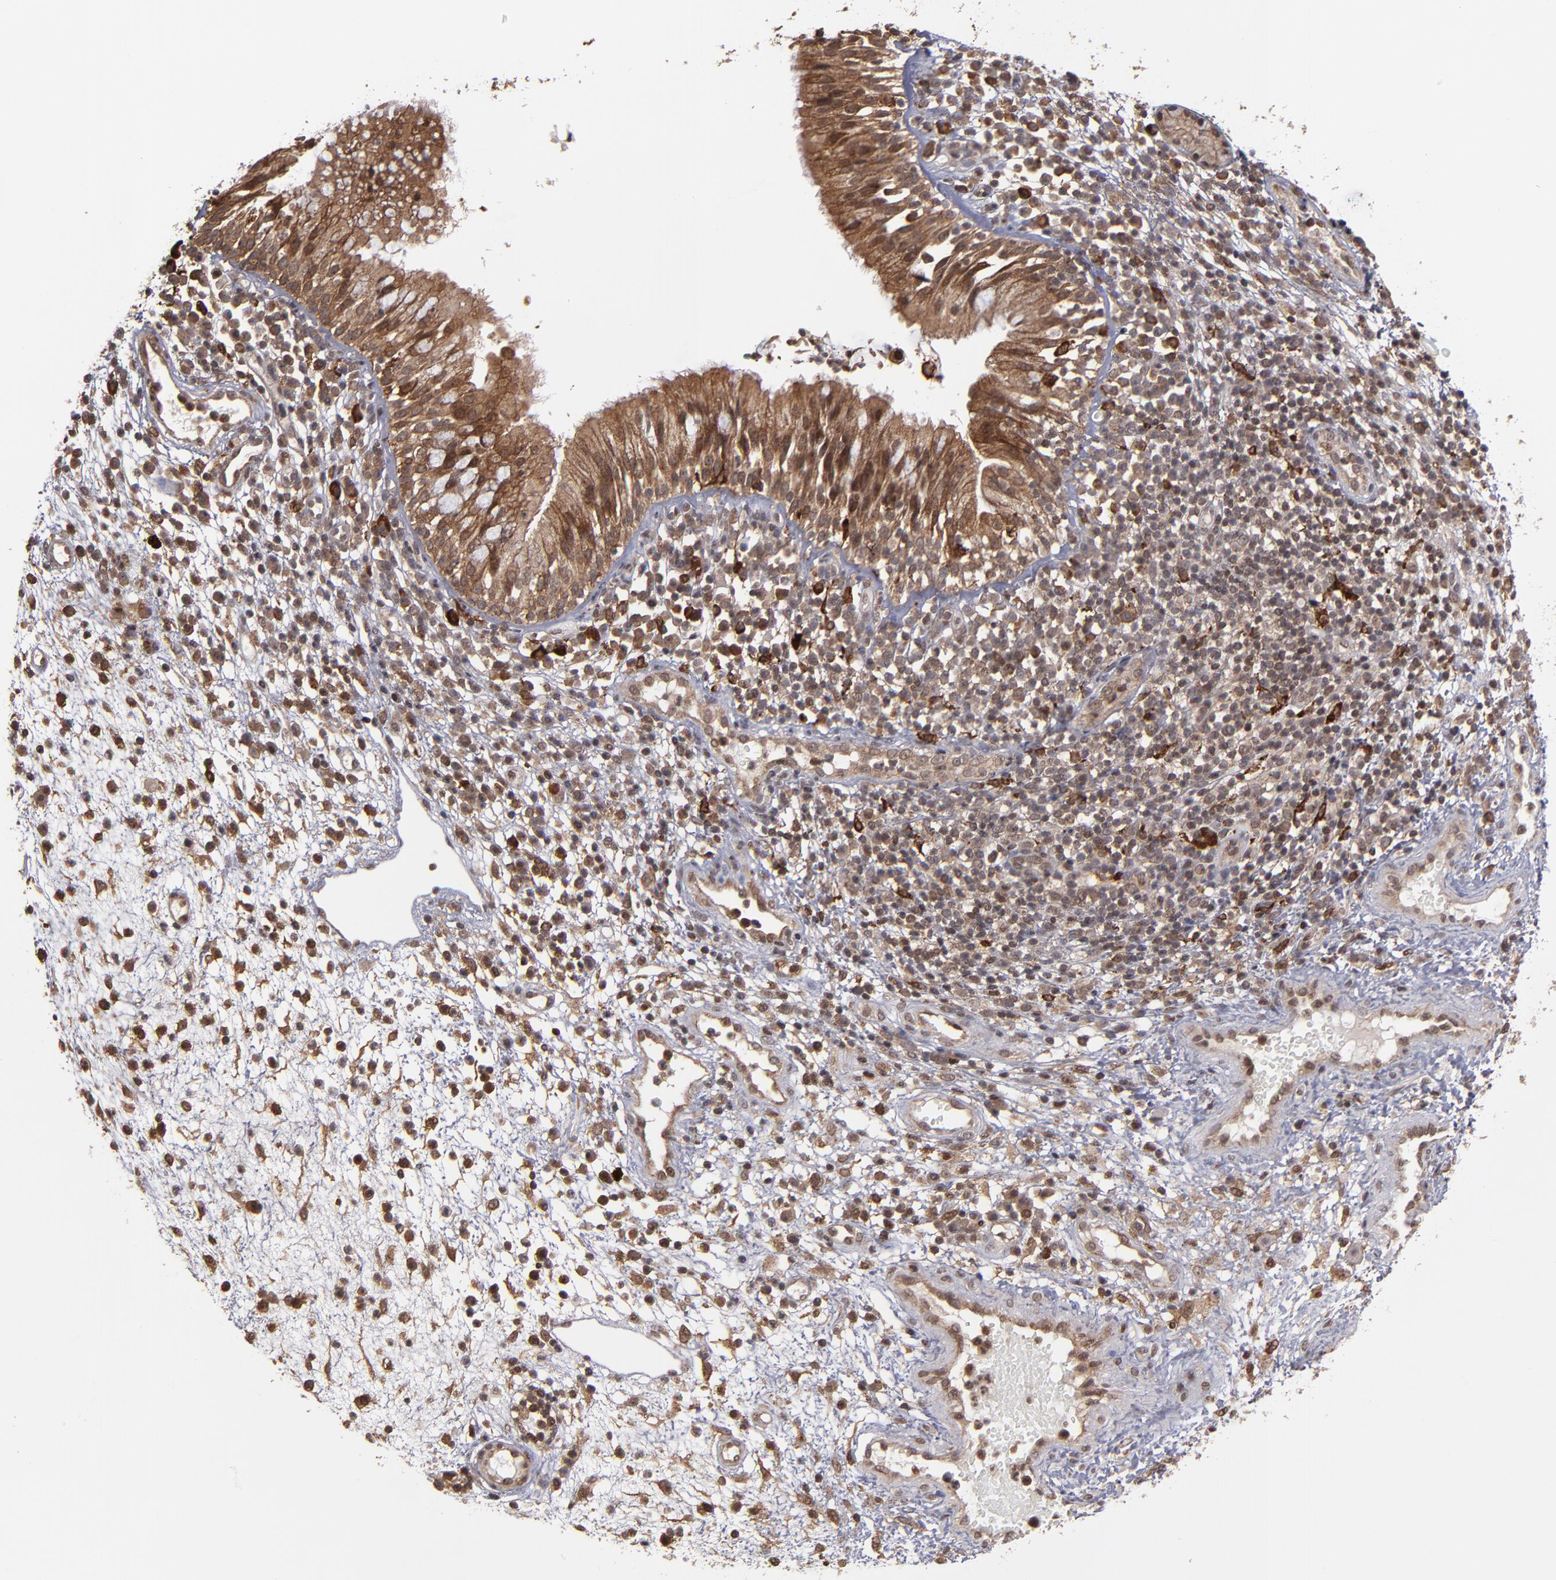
{"staining": {"intensity": "strong", "quantity": ">75%", "location": "cytoplasmic/membranous,nuclear"}, "tissue": "nasopharynx", "cell_type": "Respiratory epithelial cells", "image_type": "normal", "snomed": [{"axis": "morphology", "description": "Normal tissue, NOS"}, {"axis": "morphology", "description": "Inflammation, NOS"}, {"axis": "morphology", "description": "Malignant melanoma, Metastatic site"}, {"axis": "topography", "description": "Nasopharynx"}], "caption": "Protein staining of benign nasopharynx shows strong cytoplasmic/membranous,nuclear expression in about >75% of respiratory epithelial cells. Immunohistochemistry (ihc) stains the protein in brown and the nuclei are stained blue.", "gene": "RGS6", "patient": {"sex": "female", "age": 55}}